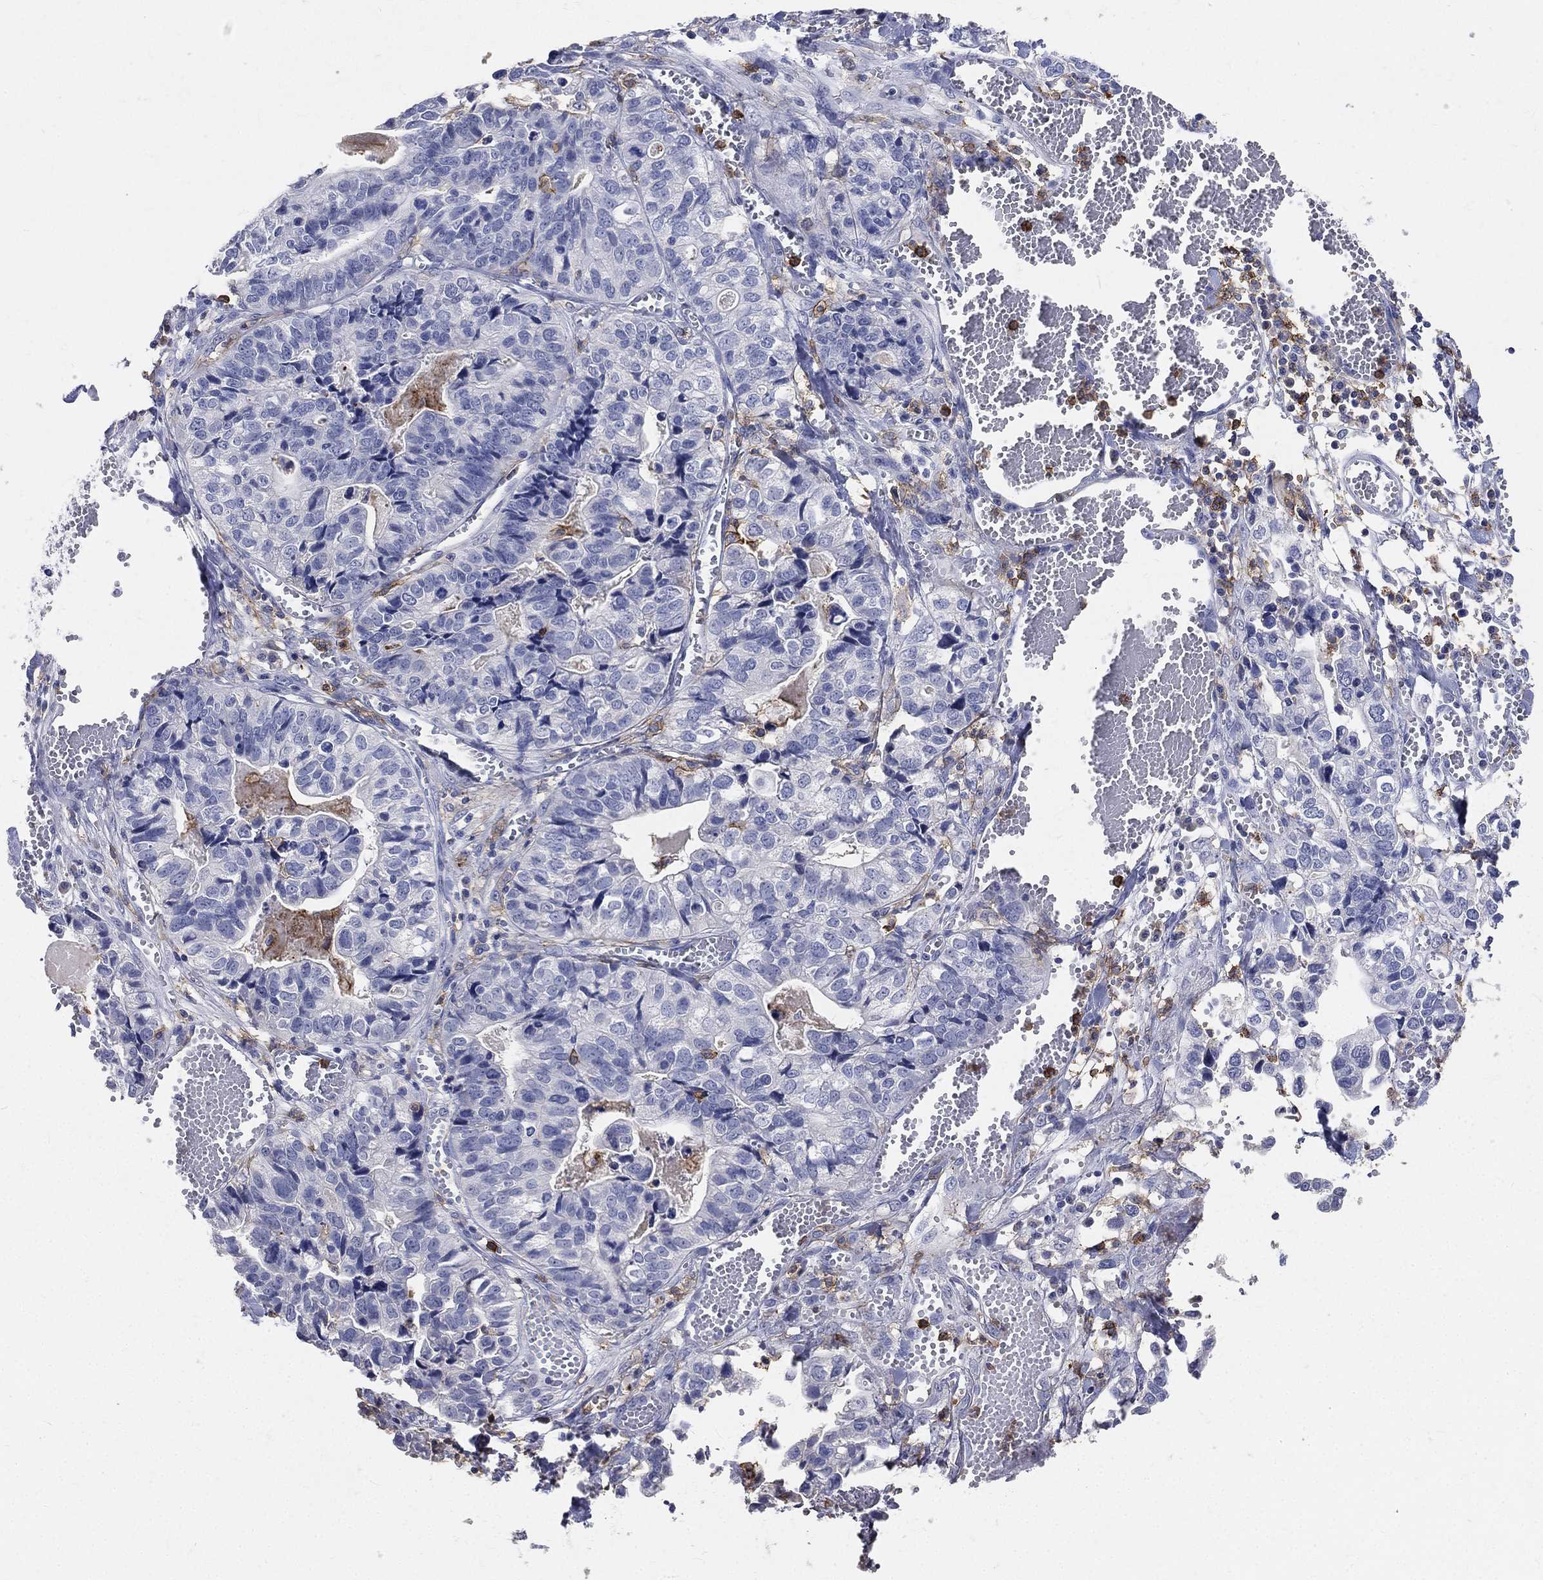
{"staining": {"intensity": "negative", "quantity": "none", "location": "none"}, "tissue": "stomach cancer", "cell_type": "Tumor cells", "image_type": "cancer", "snomed": [{"axis": "morphology", "description": "Adenocarcinoma, NOS"}, {"axis": "topography", "description": "Stomach, upper"}], "caption": "Stomach adenocarcinoma was stained to show a protein in brown. There is no significant staining in tumor cells.", "gene": "CD33", "patient": {"sex": "female", "age": 67}}